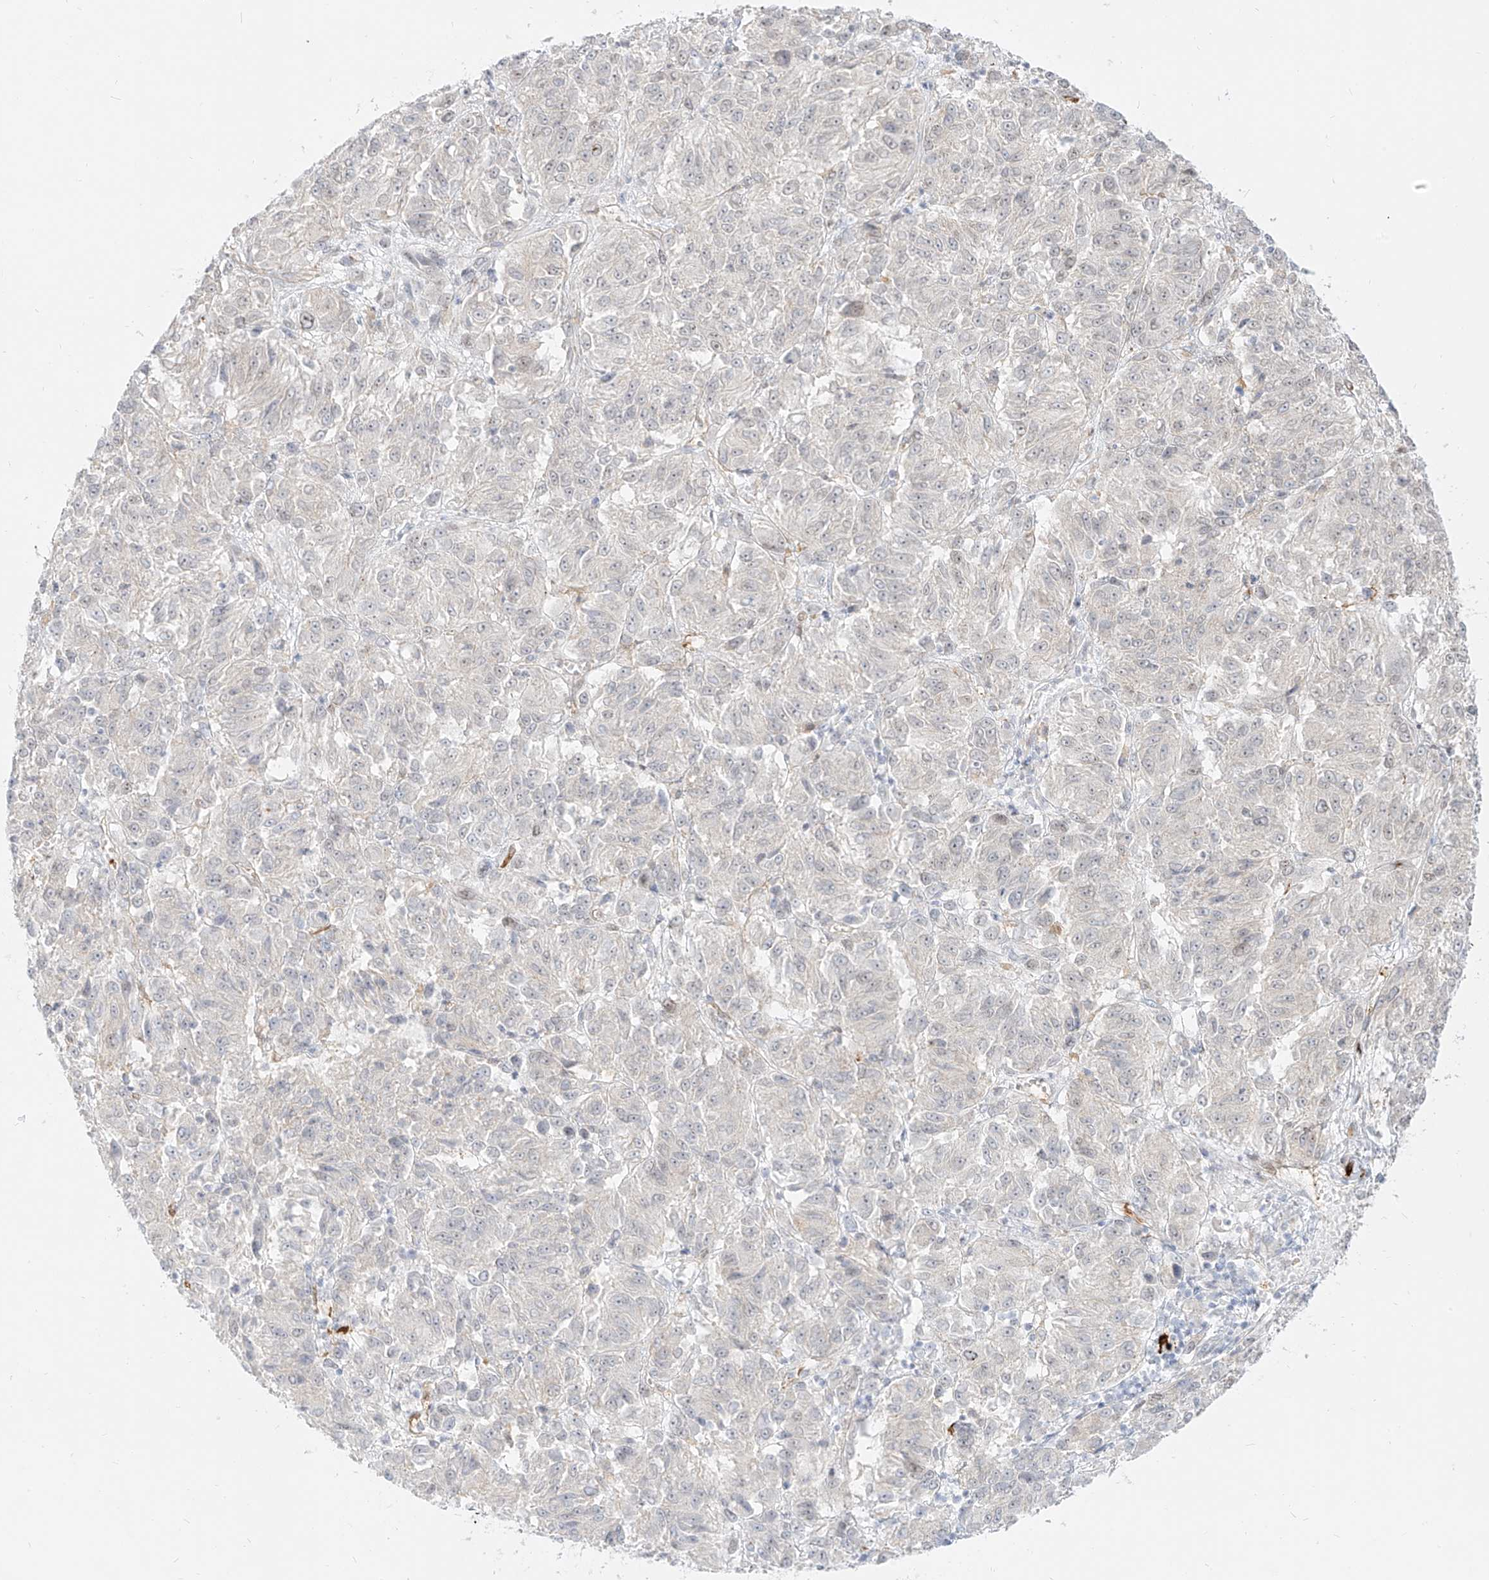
{"staining": {"intensity": "negative", "quantity": "none", "location": "none"}, "tissue": "melanoma", "cell_type": "Tumor cells", "image_type": "cancer", "snomed": [{"axis": "morphology", "description": "Malignant melanoma, Metastatic site"}, {"axis": "topography", "description": "Lung"}], "caption": "Photomicrograph shows no protein staining in tumor cells of melanoma tissue.", "gene": "NHSL1", "patient": {"sex": "male", "age": 64}}